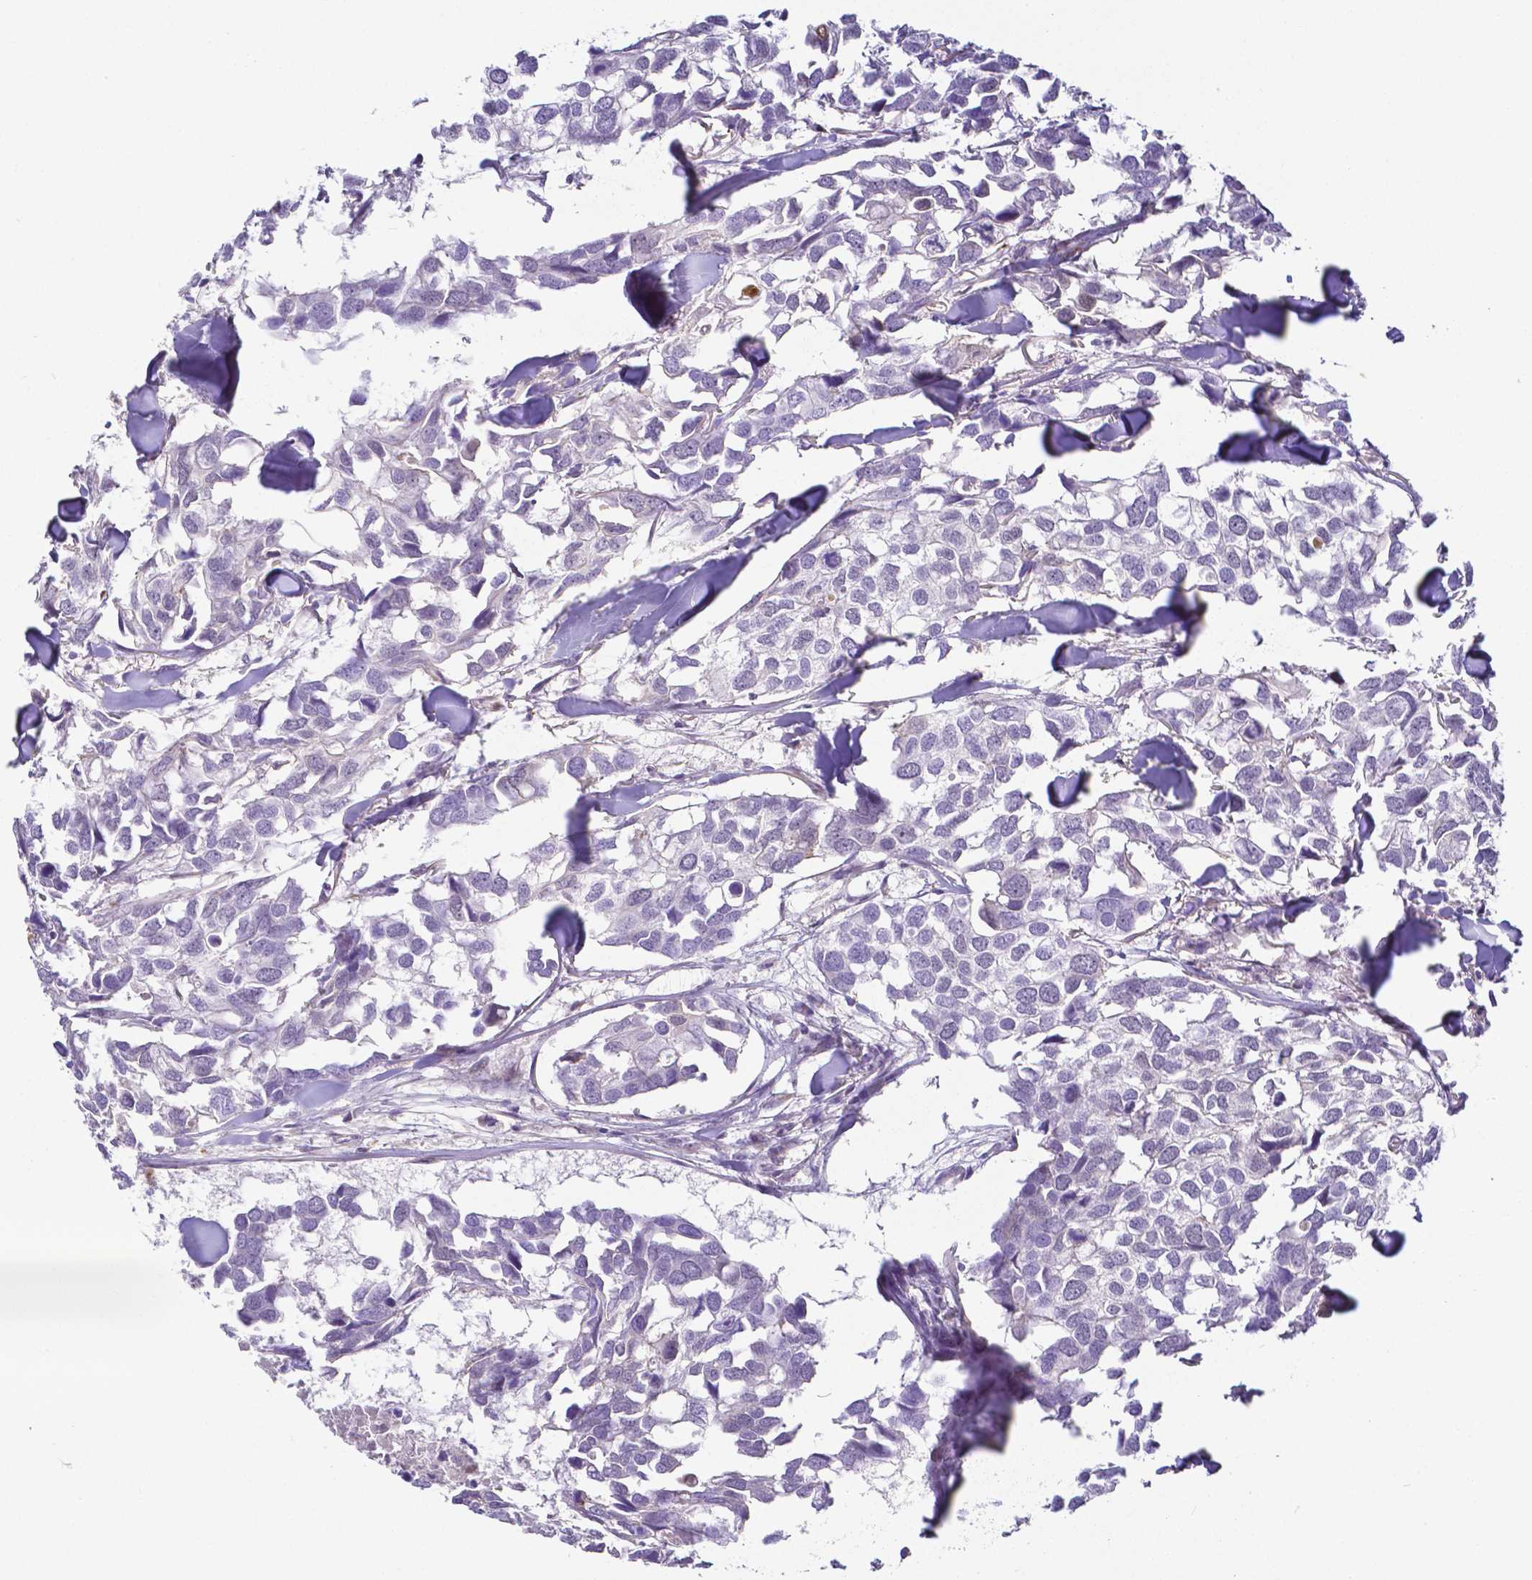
{"staining": {"intensity": "negative", "quantity": "none", "location": "none"}, "tissue": "breast cancer", "cell_type": "Tumor cells", "image_type": "cancer", "snomed": [{"axis": "morphology", "description": "Duct carcinoma"}, {"axis": "topography", "description": "Breast"}], "caption": "Immunohistochemistry (IHC) photomicrograph of neoplastic tissue: human breast cancer stained with DAB reveals no significant protein expression in tumor cells.", "gene": "FAM83G", "patient": {"sex": "female", "age": 83}}